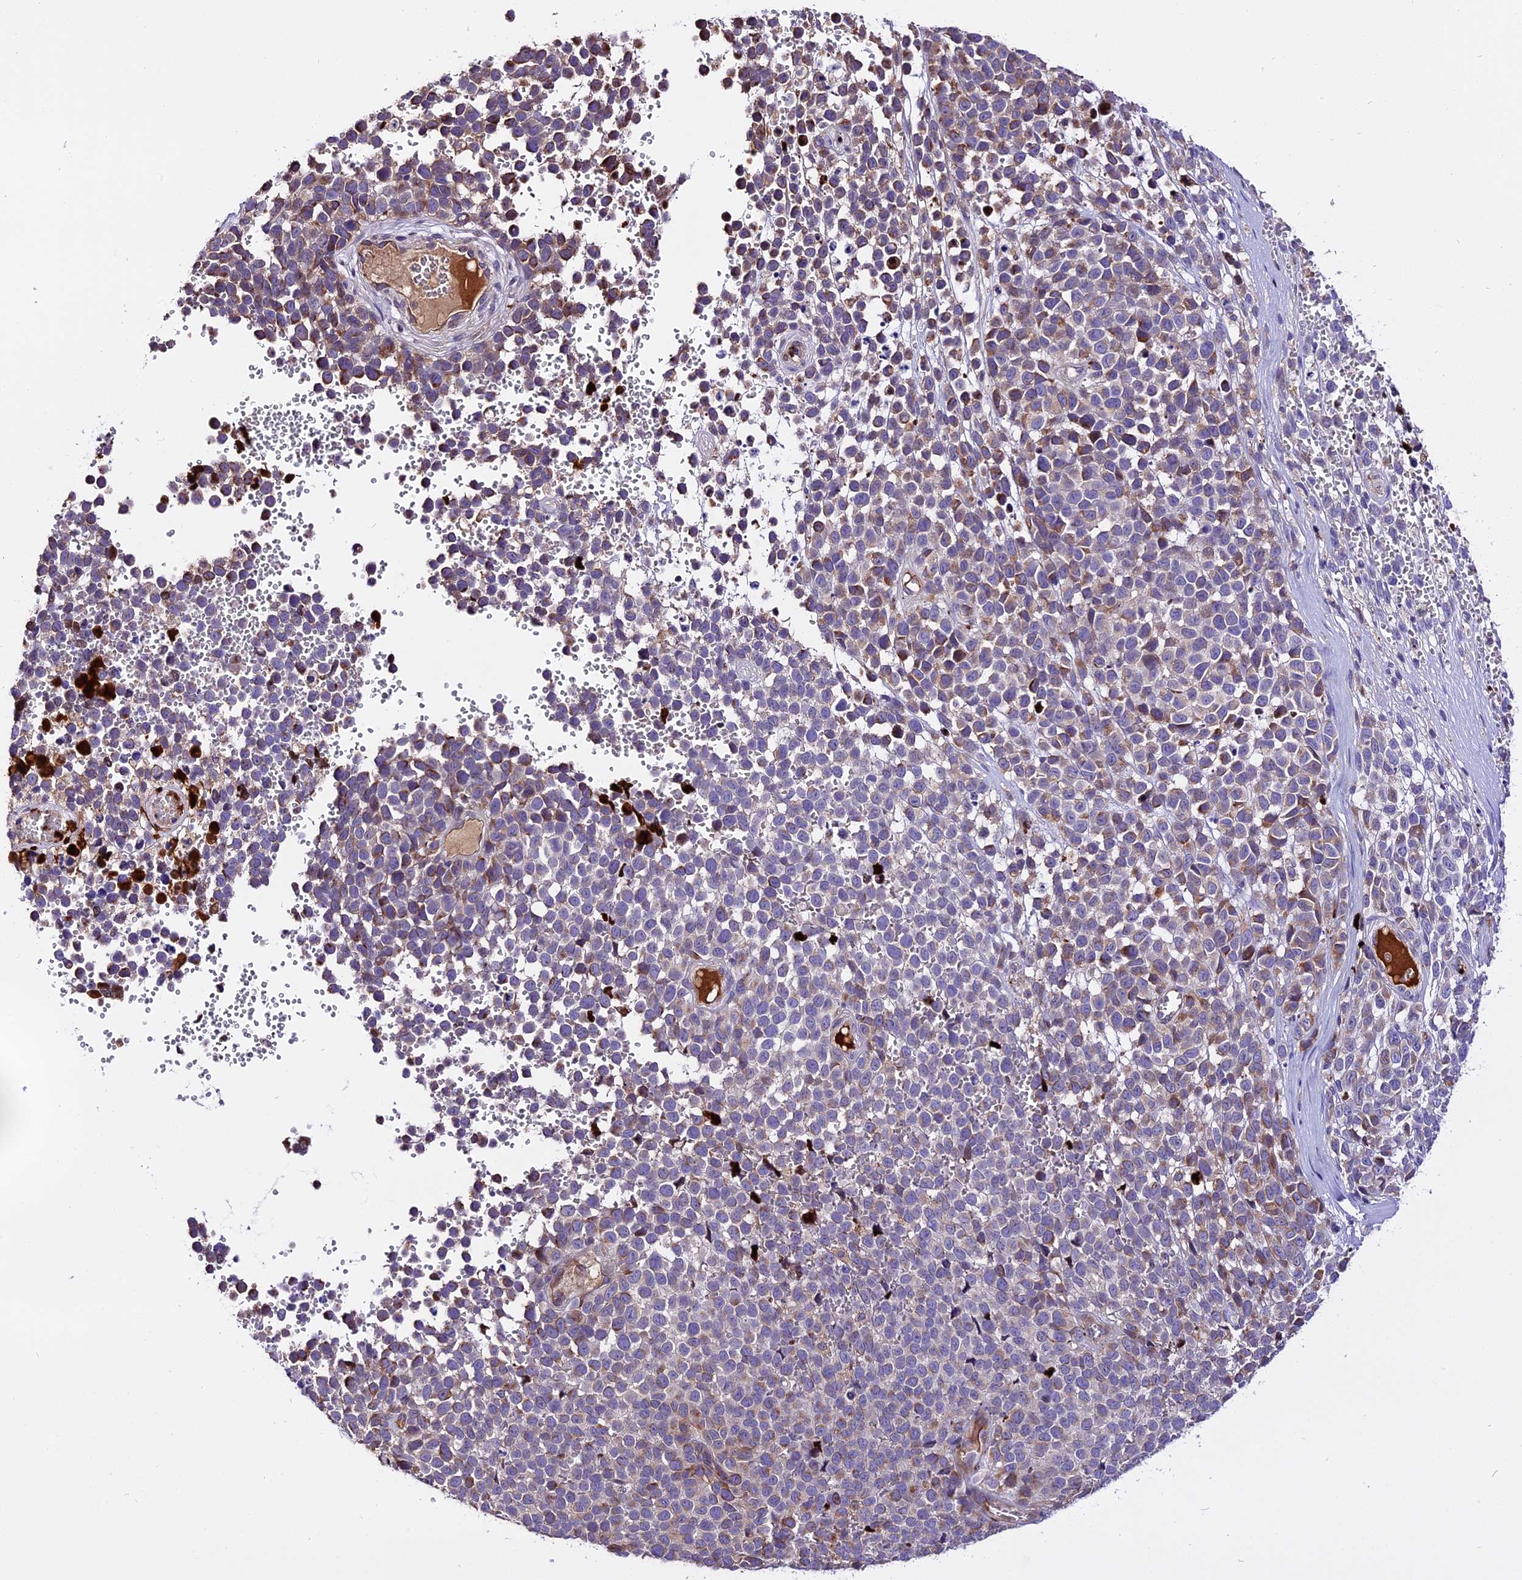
{"staining": {"intensity": "moderate", "quantity": "<25%", "location": "cytoplasmic/membranous"}, "tissue": "melanoma", "cell_type": "Tumor cells", "image_type": "cancer", "snomed": [{"axis": "morphology", "description": "Malignant melanoma, NOS"}, {"axis": "topography", "description": "Nose, NOS"}], "caption": "Immunohistochemistry of melanoma shows low levels of moderate cytoplasmic/membranous expression in approximately <25% of tumor cells. (brown staining indicates protein expression, while blue staining denotes nuclei).", "gene": "MAP3K7CL", "patient": {"sex": "female", "age": 48}}